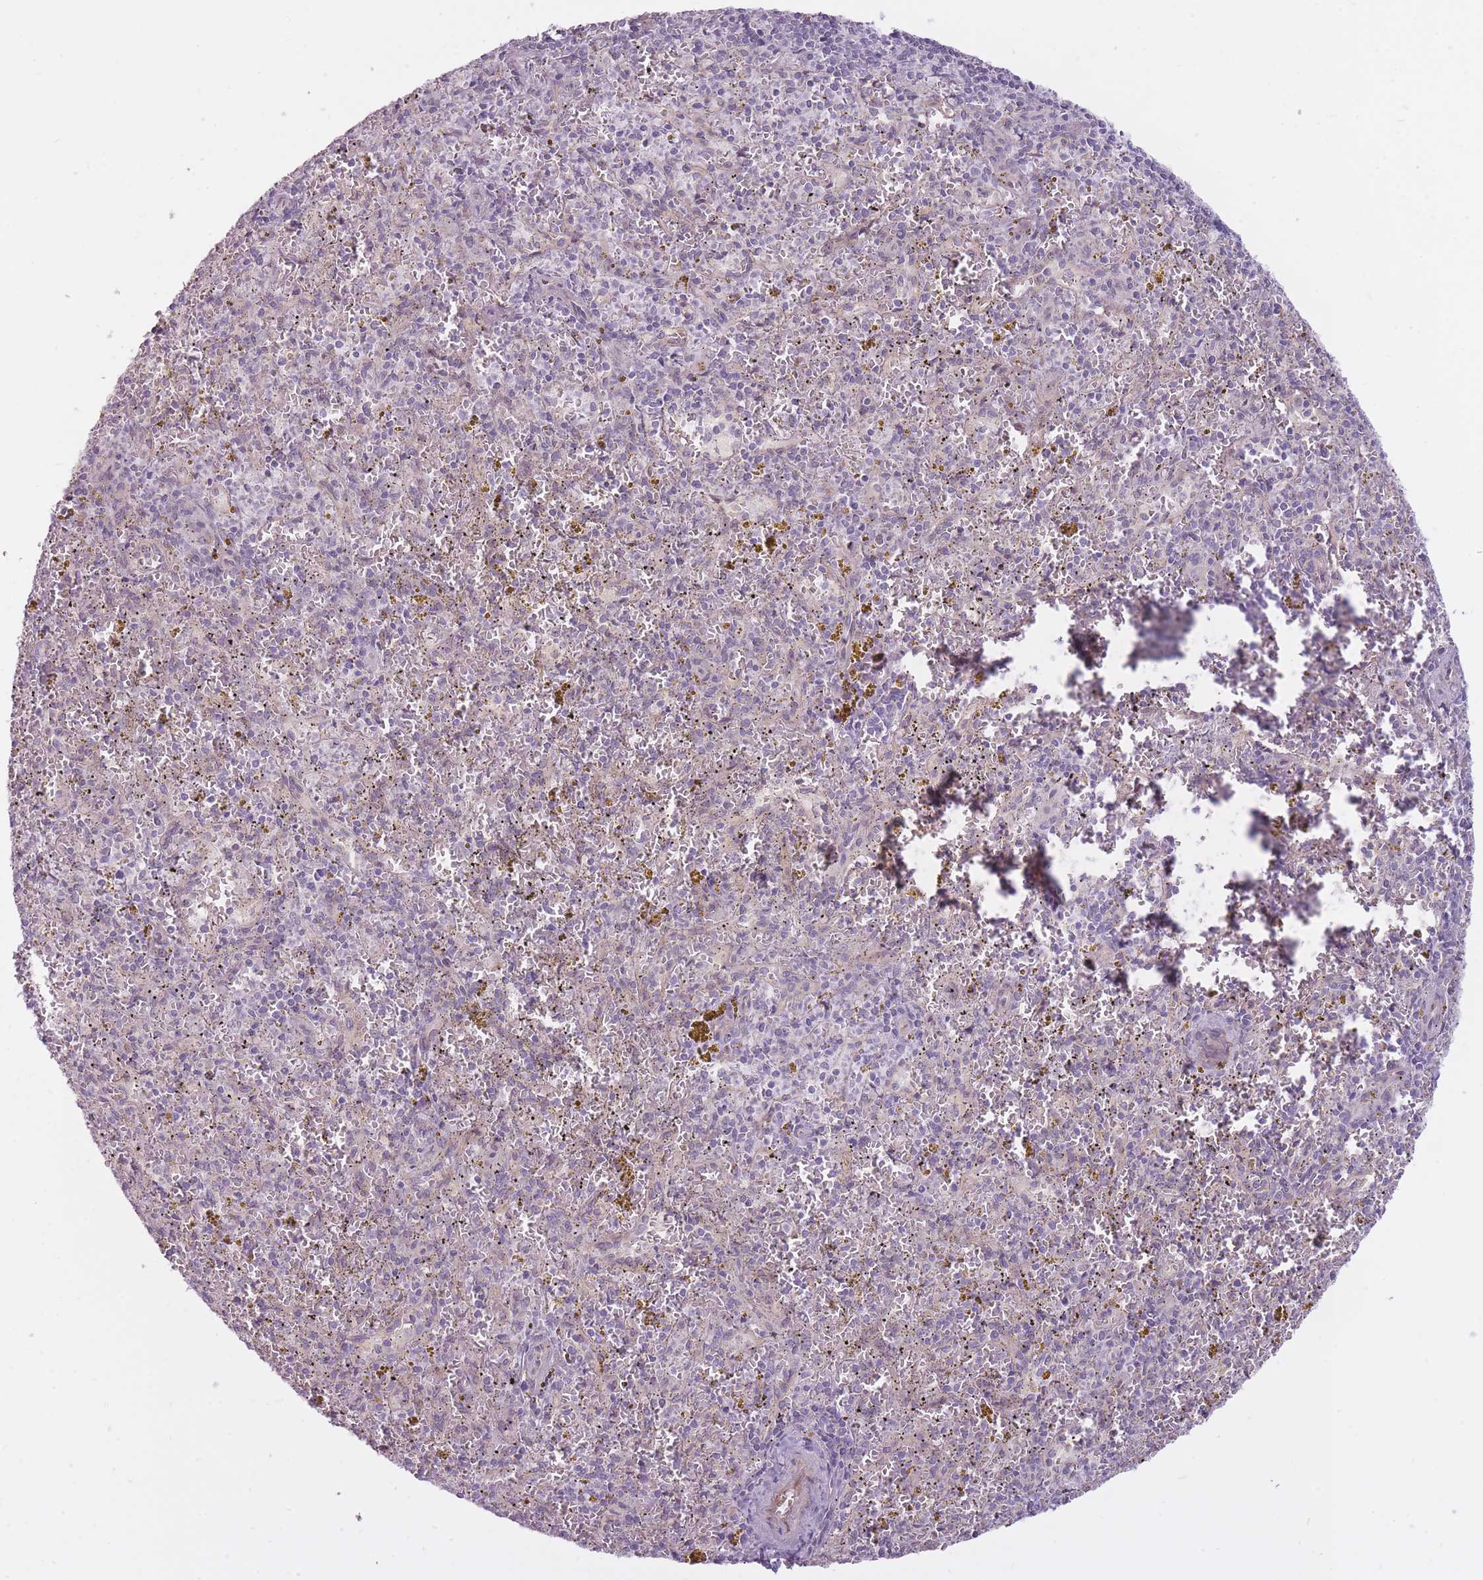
{"staining": {"intensity": "negative", "quantity": "none", "location": "none"}, "tissue": "spleen", "cell_type": "Cells in red pulp", "image_type": "normal", "snomed": [{"axis": "morphology", "description": "Normal tissue, NOS"}, {"axis": "topography", "description": "Spleen"}], "caption": "Cells in red pulp show no significant staining in unremarkable spleen. (DAB (3,3'-diaminobenzidine) immunohistochemistry (IHC) visualized using brightfield microscopy, high magnification).", "gene": "PGRMC2", "patient": {"sex": "male", "age": 57}}